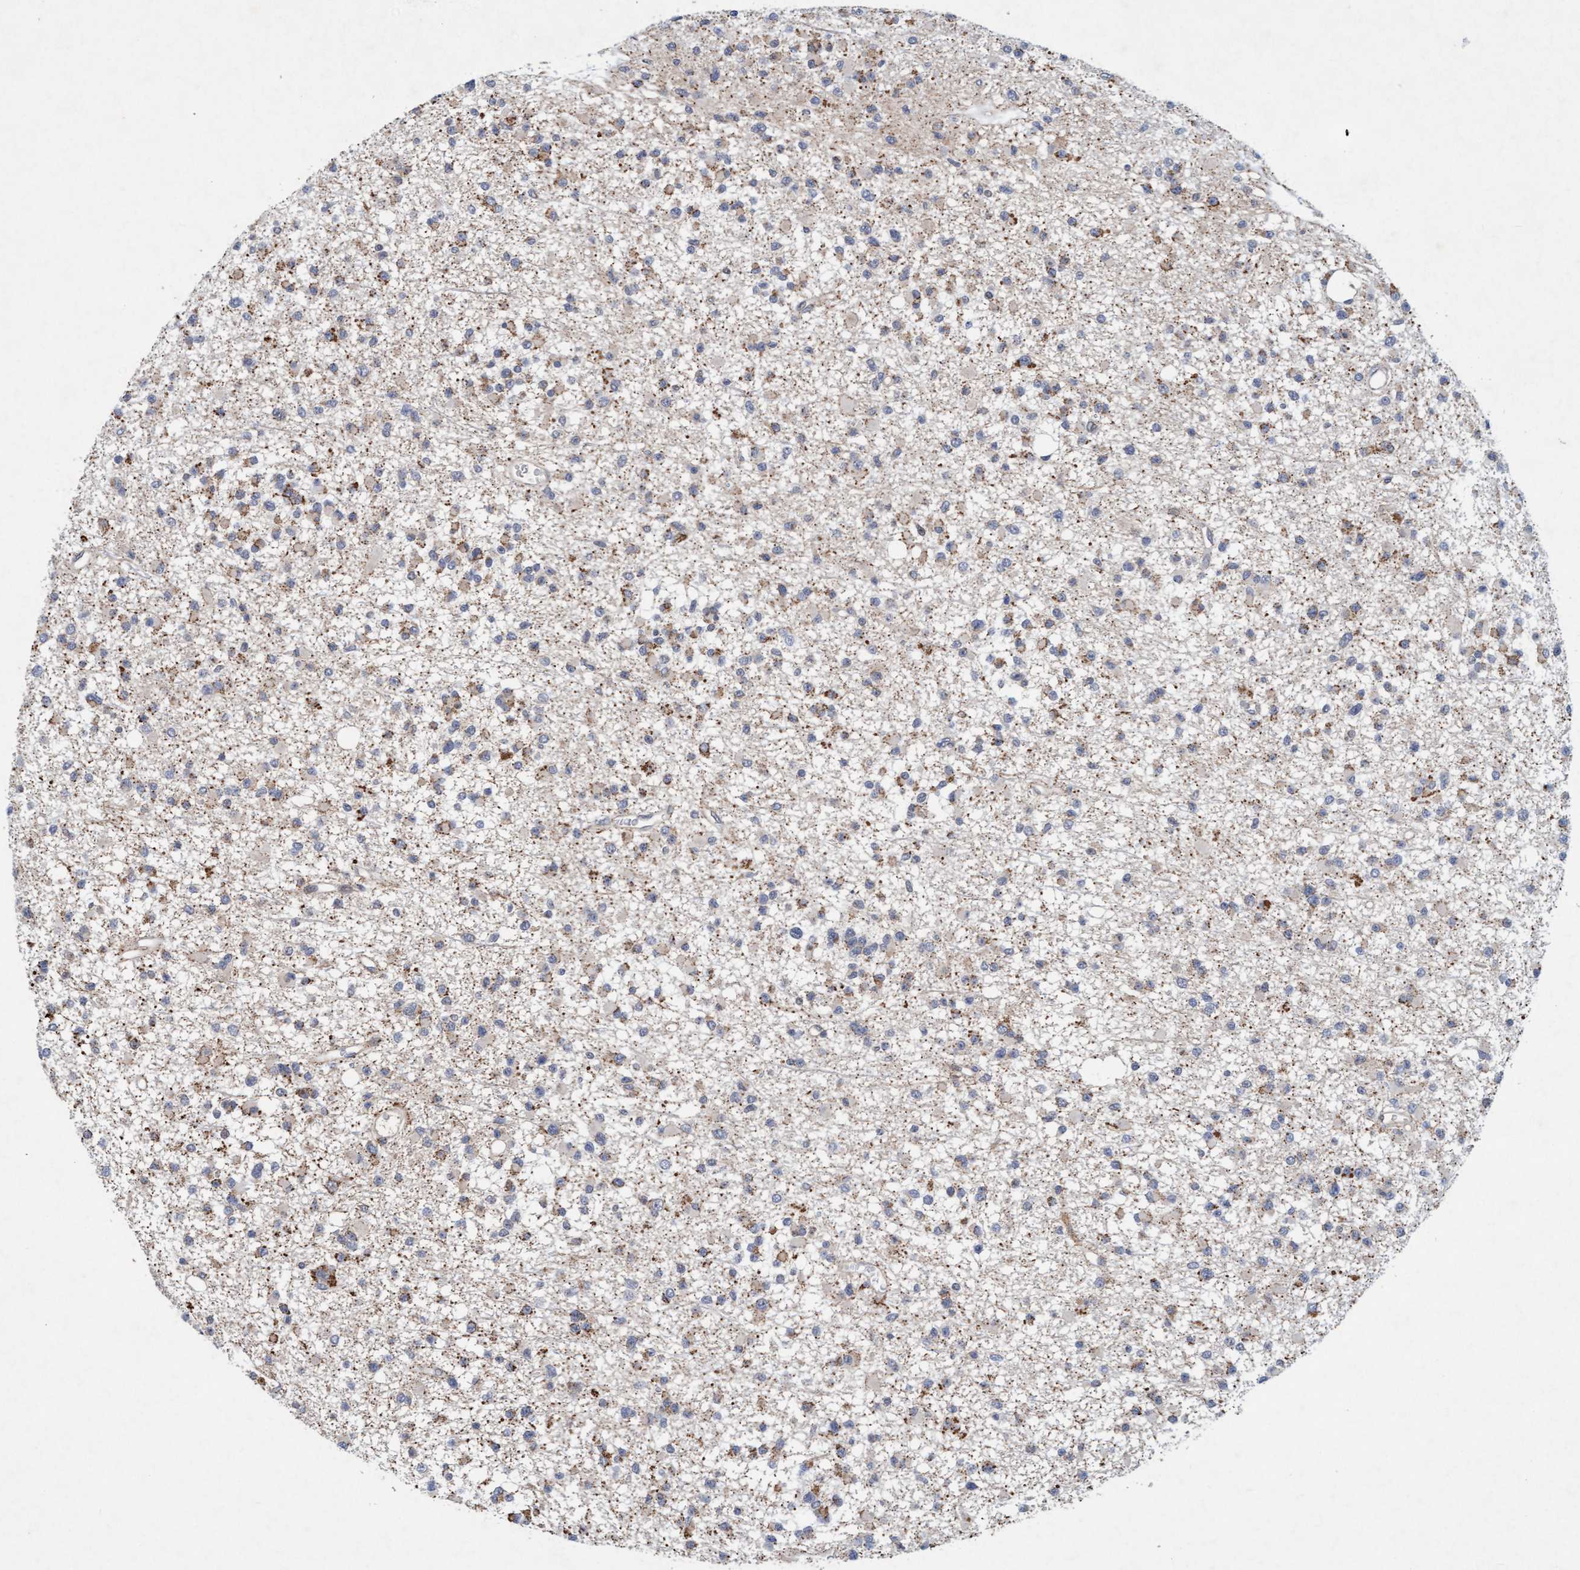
{"staining": {"intensity": "moderate", "quantity": "<25%", "location": "cytoplasmic/membranous"}, "tissue": "glioma", "cell_type": "Tumor cells", "image_type": "cancer", "snomed": [{"axis": "morphology", "description": "Glioma, malignant, Low grade"}, {"axis": "topography", "description": "Brain"}], "caption": "About <25% of tumor cells in human low-grade glioma (malignant) show moderate cytoplasmic/membranous protein expression as visualized by brown immunohistochemical staining.", "gene": "TMEM70", "patient": {"sex": "female", "age": 22}}